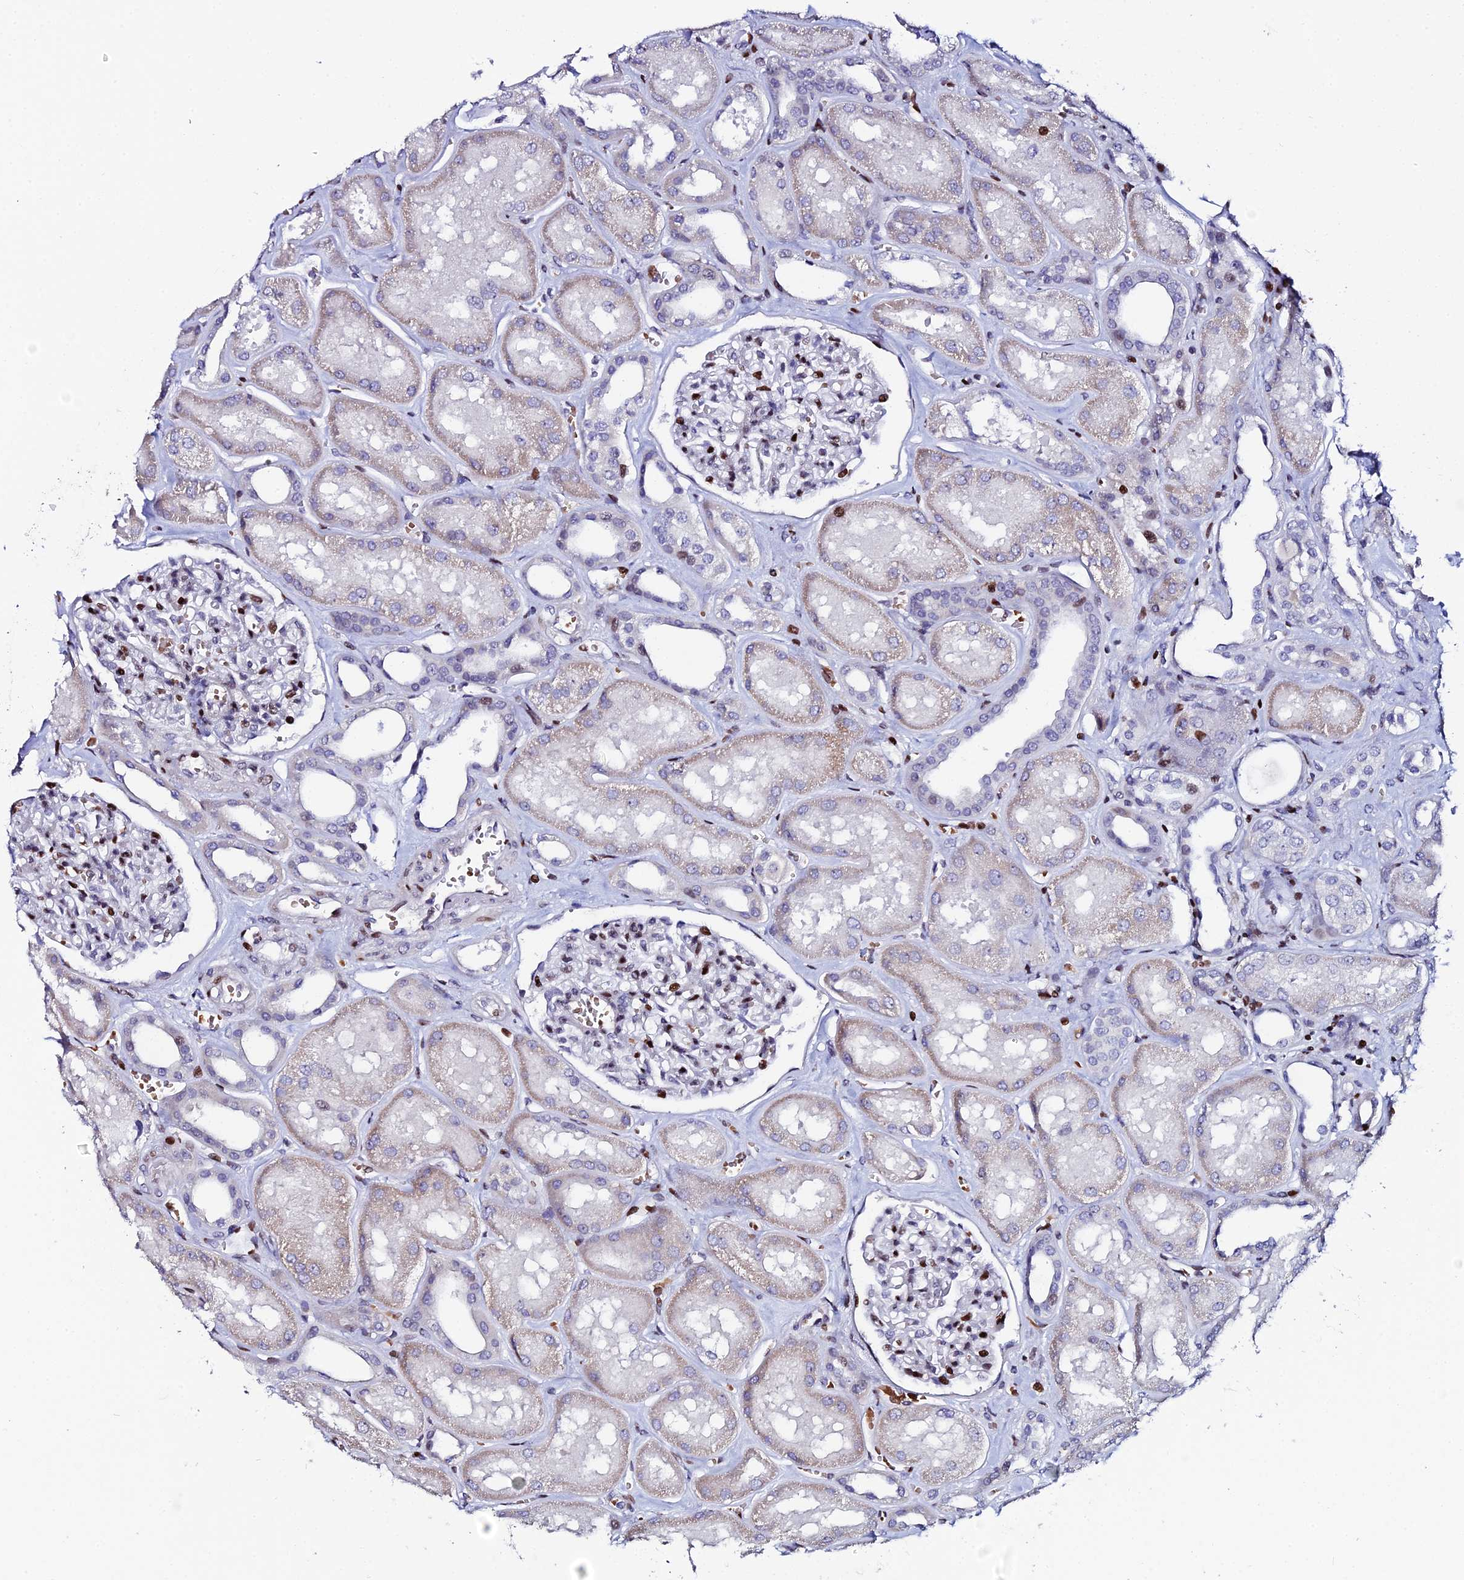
{"staining": {"intensity": "strong", "quantity": "25%-75%", "location": "nuclear"}, "tissue": "kidney", "cell_type": "Cells in glomeruli", "image_type": "normal", "snomed": [{"axis": "morphology", "description": "Normal tissue, NOS"}, {"axis": "morphology", "description": "Adenocarcinoma, NOS"}, {"axis": "topography", "description": "Kidney"}], "caption": "Immunohistochemistry (IHC) photomicrograph of unremarkable kidney: kidney stained using immunohistochemistry (IHC) reveals high levels of strong protein expression localized specifically in the nuclear of cells in glomeruli, appearing as a nuclear brown color.", "gene": "MYNN", "patient": {"sex": "female", "age": 68}}